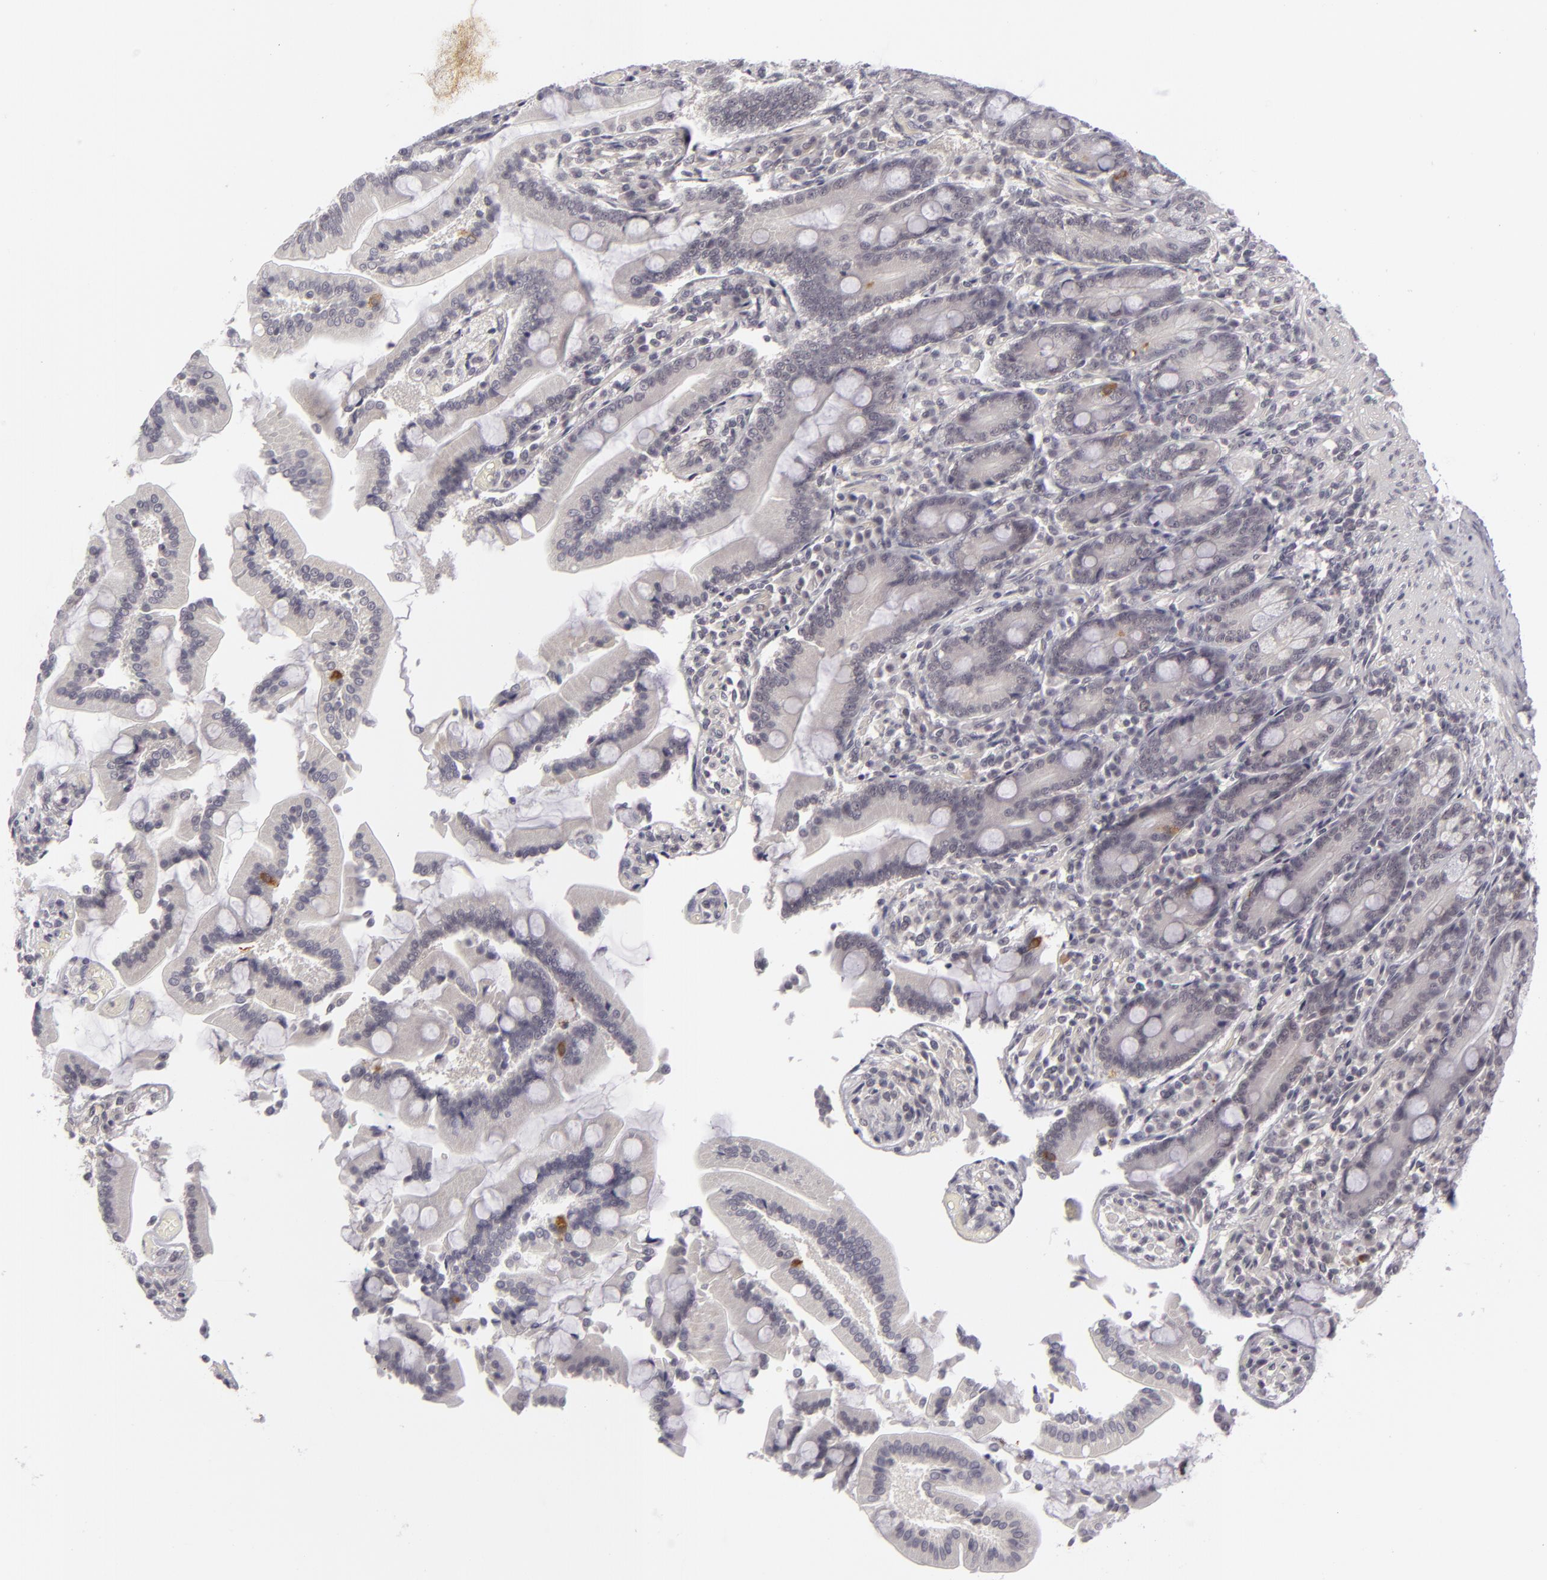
{"staining": {"intensity": "negative", "quantity": "none", "location": "none"}, "tissue": "duodenum", "cell_type": "Glandular cells", "image_type": "normal", "snomed": [{"axis": "morphology", "description": "Normal tissue, NOS"}, {"axis": "topography", "description": "Duodenum"}], "caption": "The photomicrograph displays no staining of glandular cells in normal duodenum. Nuclei are stained in blue.", "gene": "DLG3", "patient": {"sex": "female", "age": 64}}